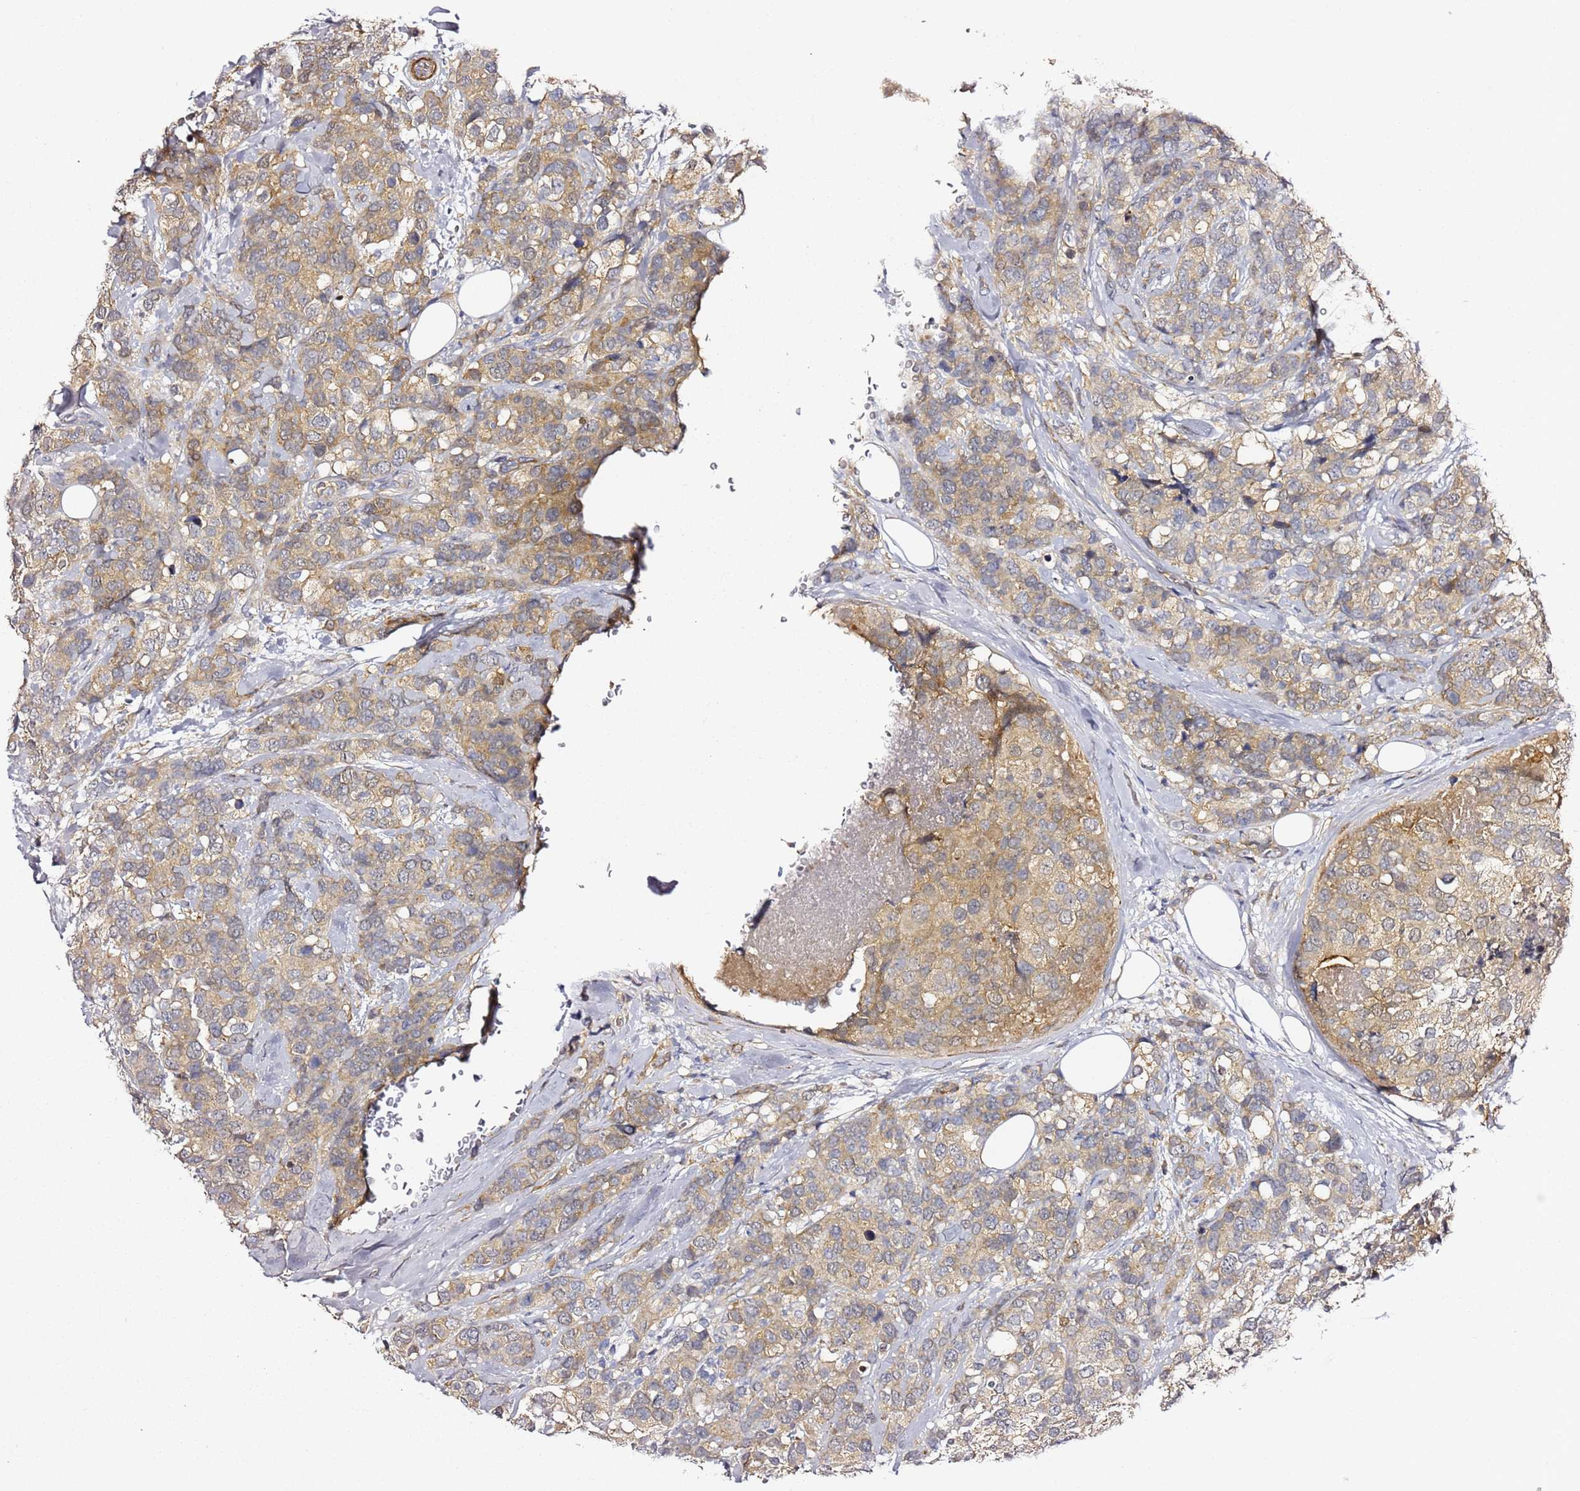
{"staining": {"intensity": "weak", "quantity": ">75%", "location": "cytoplasmic/membranous"}, "tissue": "breast cancer", "cell_type": "Tumor cells", "image_type": "cancer", "snomed": [{"axis": "morphology", "description": "Lobular carcinoma"}, {"axis": "topography", "description": "Breast"}], "caption": "Weak cytoplasmic/membranous staining for a protein is present in about >75% of tumor cells of breast lobular carcinoma using immunohistochemistry (IHC).", "gene": "EPS8L1", "patient": {"sex": "female", "age": 59}}